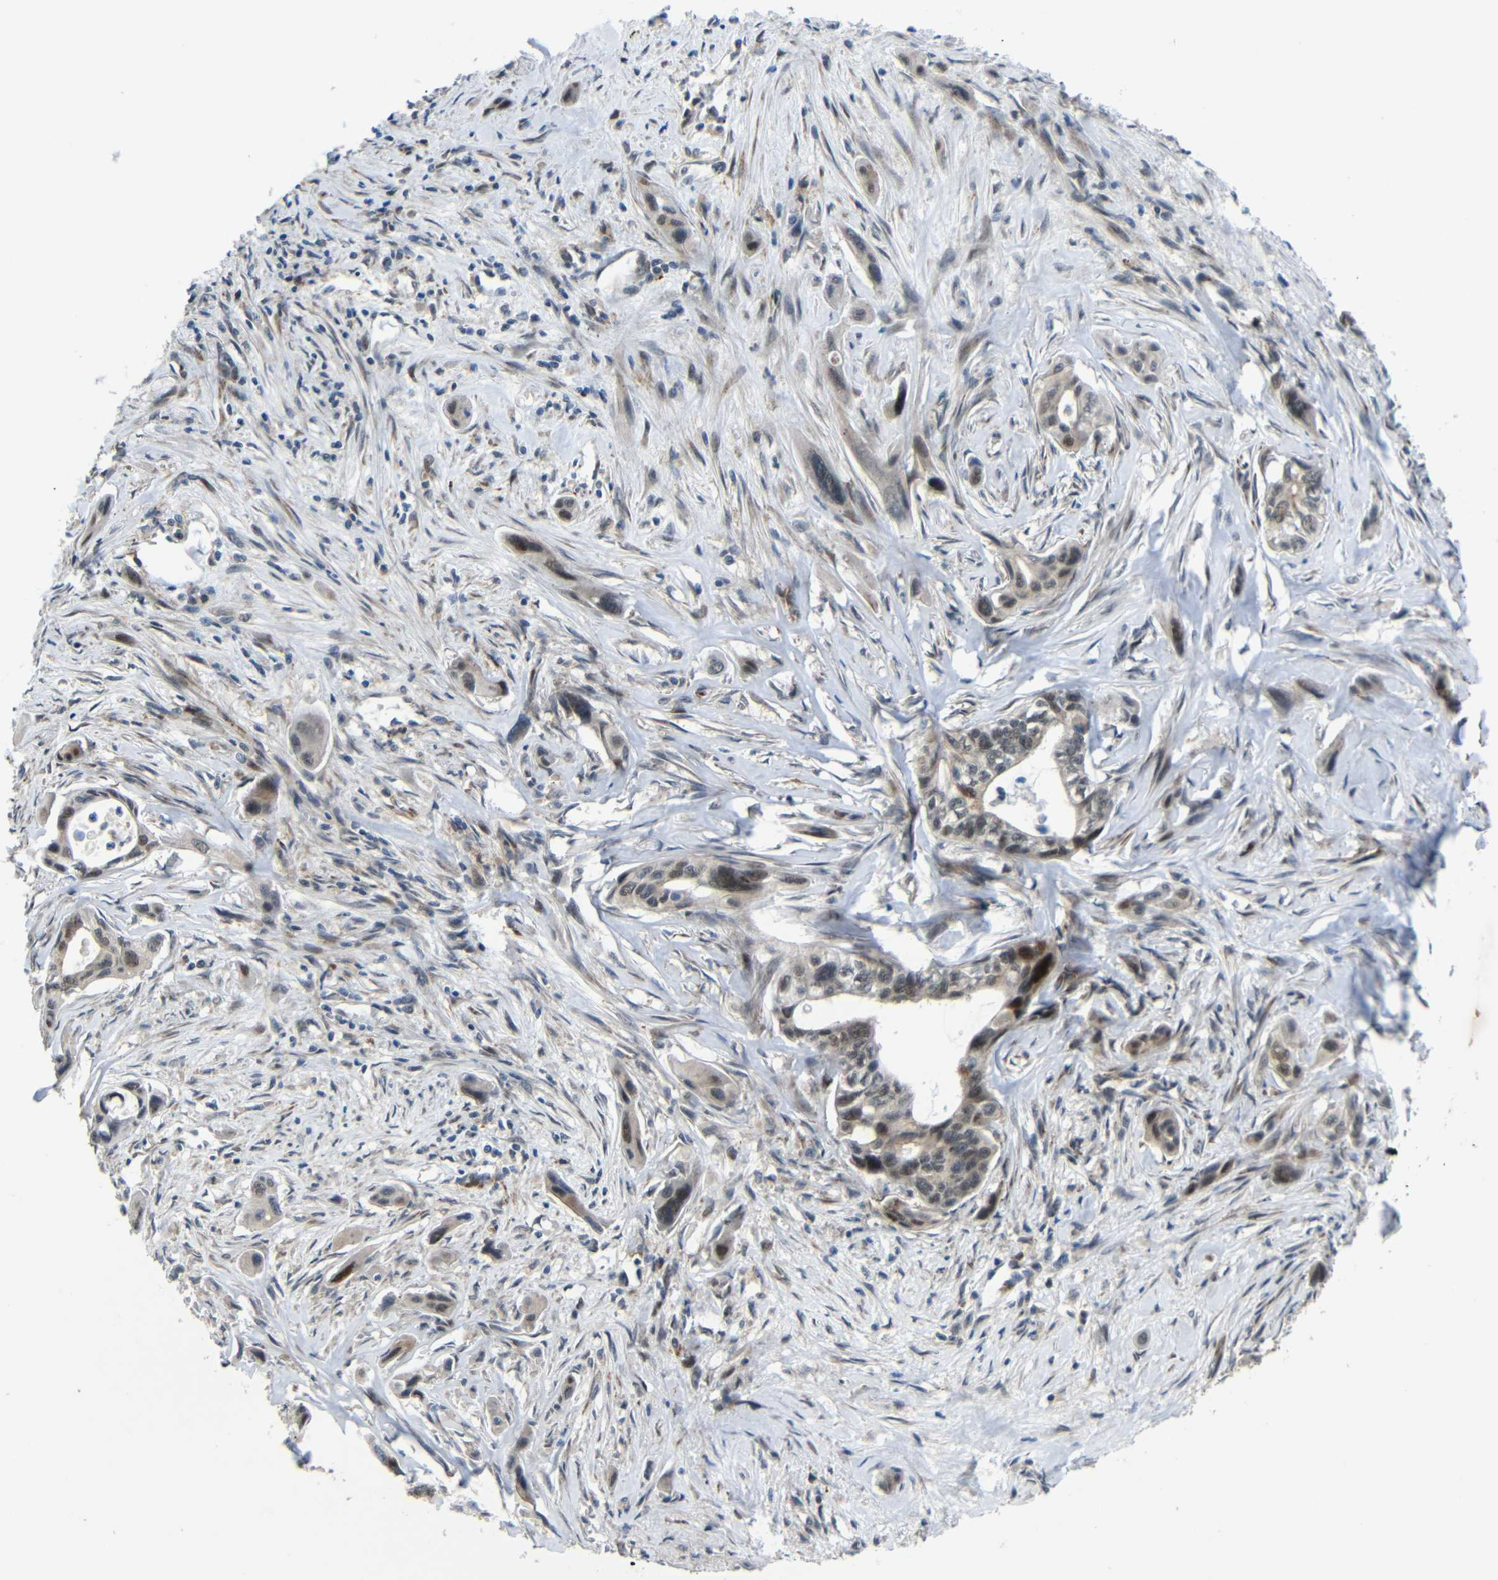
{"staining": {"intensity": "weak", "quantity": "25%-75%", "location": "nuclear"}, "tissue": "pancreatic cancer", "cell_type": "Tumor cells", "image_type": "cancer", "snomed": [{"axis": "morphology", "description": "Adenocarcinoma, NOS"}, {"axis": "topography", "description": "Pancreas"}], "caption": "A micrograph showing weak nuclear expression in about 25%-75% of tumor cells in pancreatic adenocarcinoma, as visualized by brown immunohistochemical staining.", "gene": "SYDE1", "patient": {"sex": "male", "age": 73}}